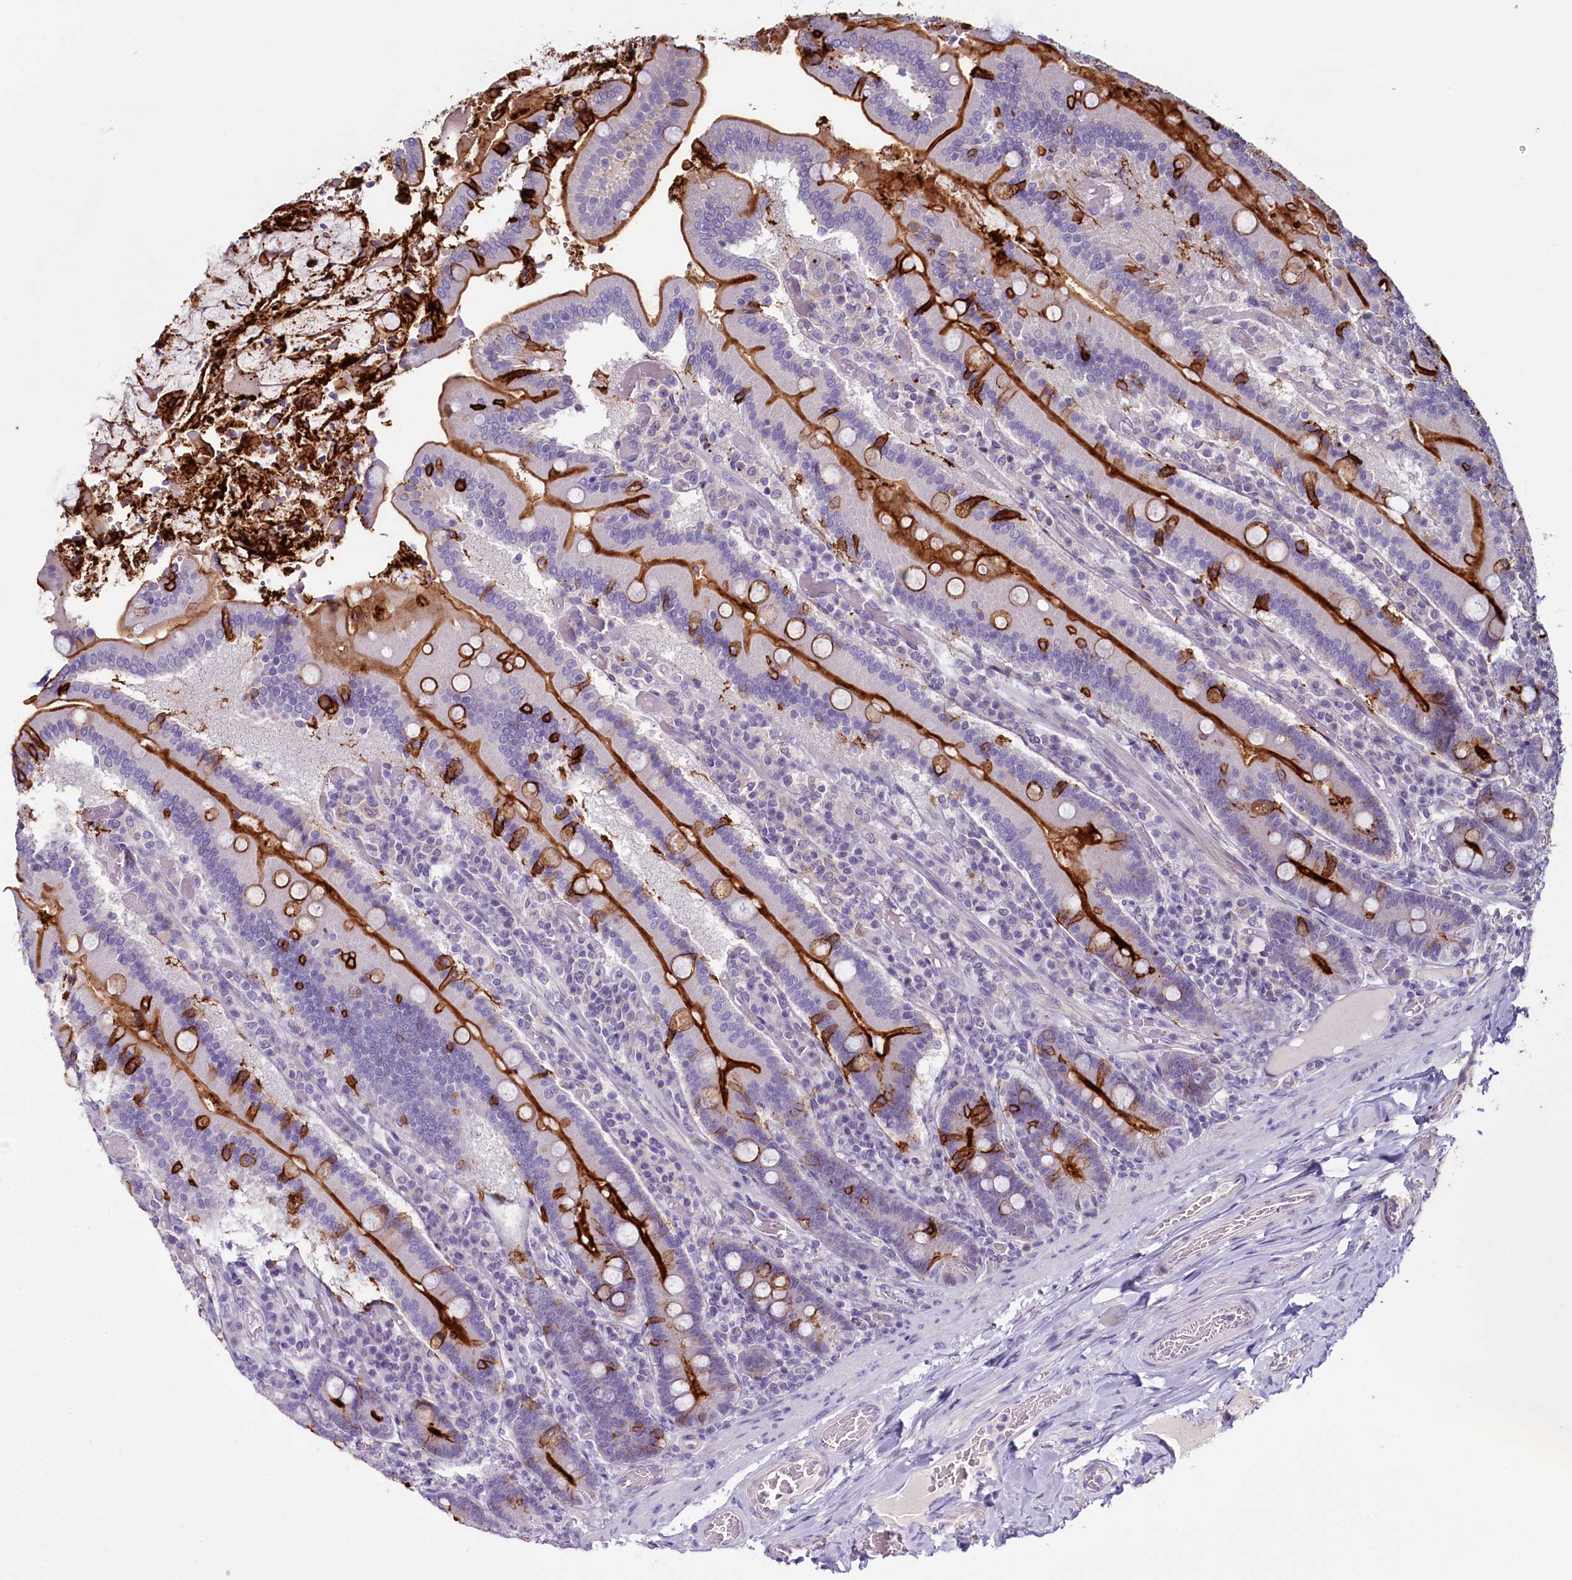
{"staining": {"intensity": "strong", "quantity": ">75%", "location": "cytoplasmic/membranous"}, "tissue": "duodenum", "cell_type": "Glandular cells", "image_type": "normal", "snomed": [{"axis": "morphology", "description": "Normal tissue, NOS"}, {"axis": "topography", "description": "Duodenum"}], "caption": "Duodenum stained with DAB IHC demonstrates high levels of strong cytoplasmic/membranous expression in about >75% of glandular cells. The protein of interest is stained brown, and the nuclei are stained in blue (DAB IHC with brightfield microscopy, high magnification).", "gene": "PDE6D", "patient": {"sex": "female", "age": 62}}